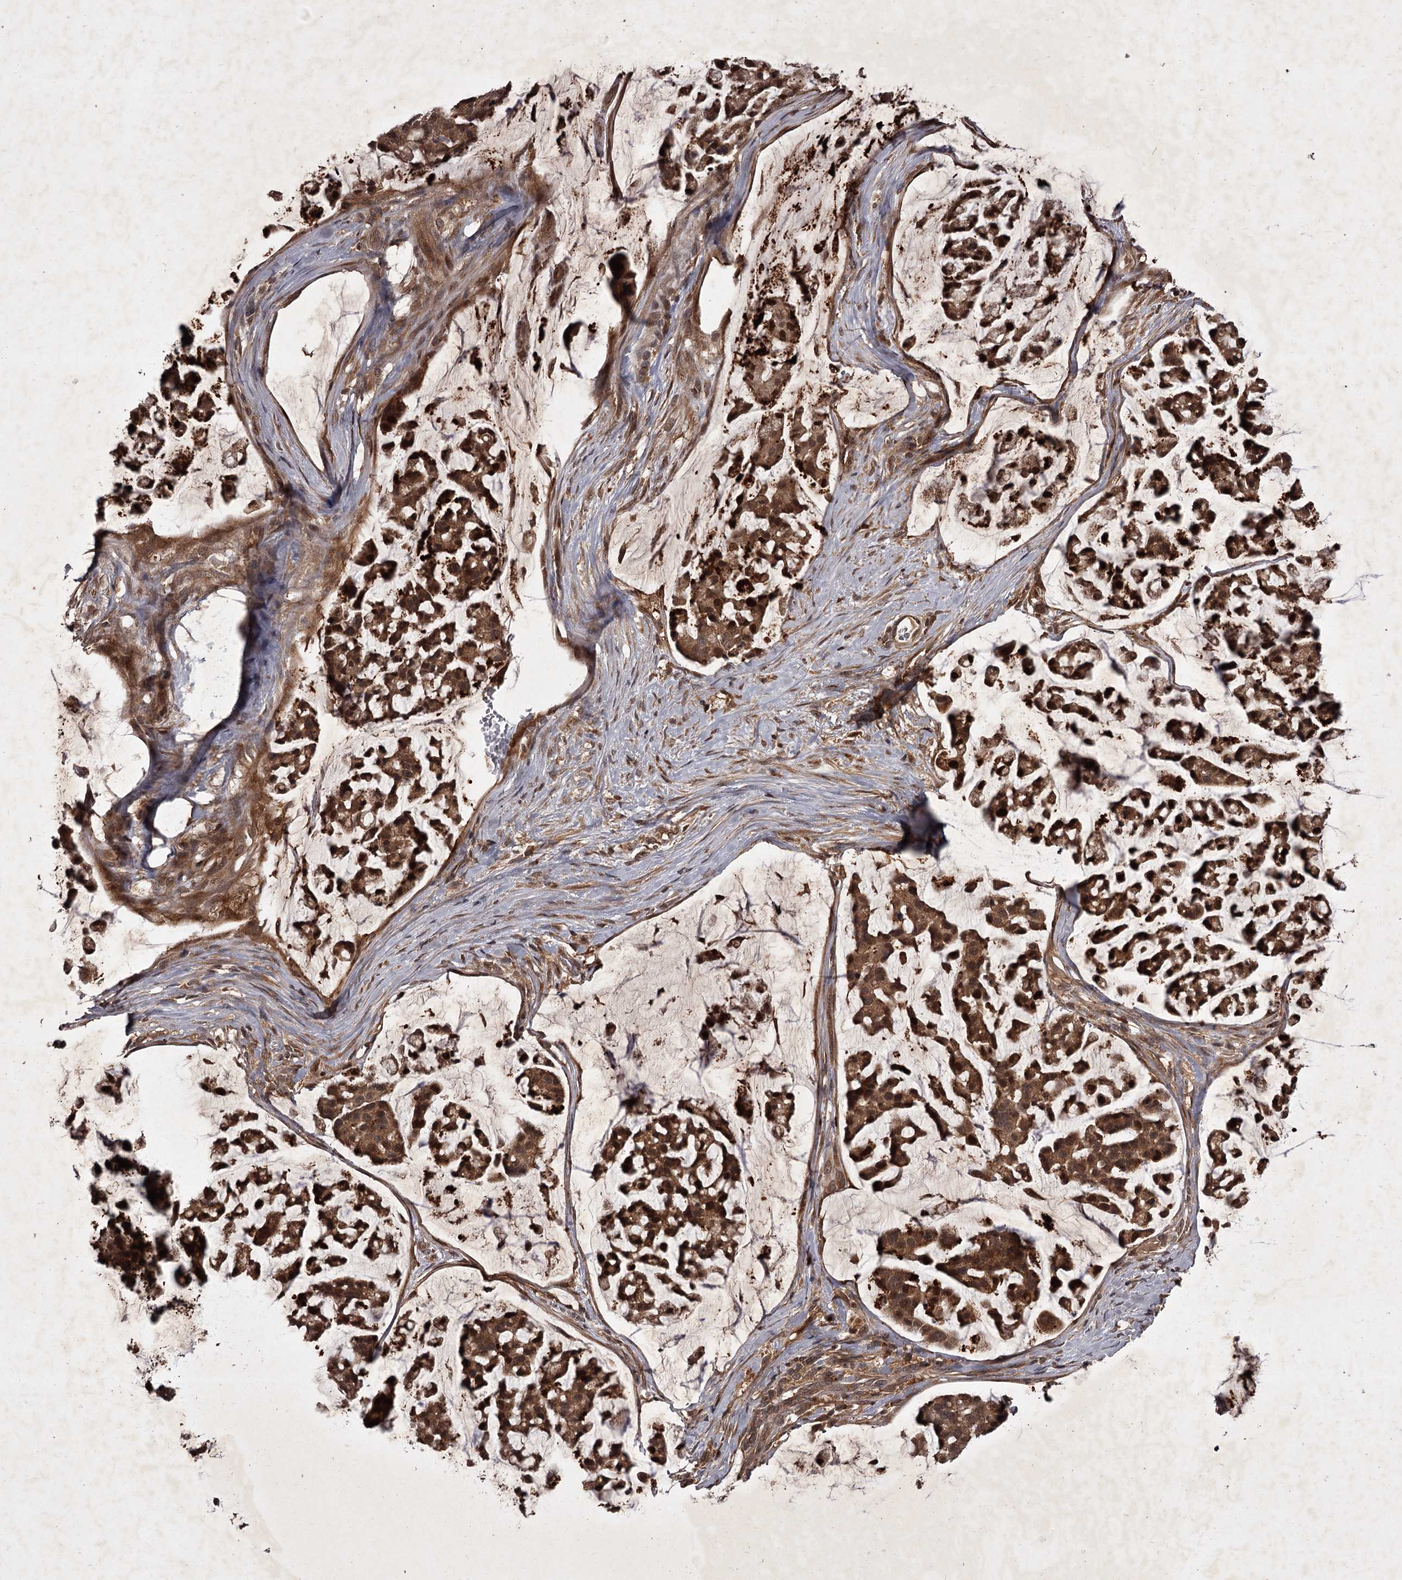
{"staining": {"intensity": "strong", "quantity": ">75%", "location": "cytoplasmic/membranous"}, "tissue": "stomach cancer", "cell_type": "Tumor cells", "image_type": "cancer", "snomed": [{"axis": "morphology", "description": "Adenocarcinoma, NOS"}, {"axis": "topography", "description": "Stomach, lower"}], "caption": "Immunohistochemical staining of human stomach adenocarcinoma displays high levels of strong cytoplasmic/membranous protein expression in about >75% of tumor cells.", "gene": "TBC1D23", "patient": {"sex": "male", "age": 67}}